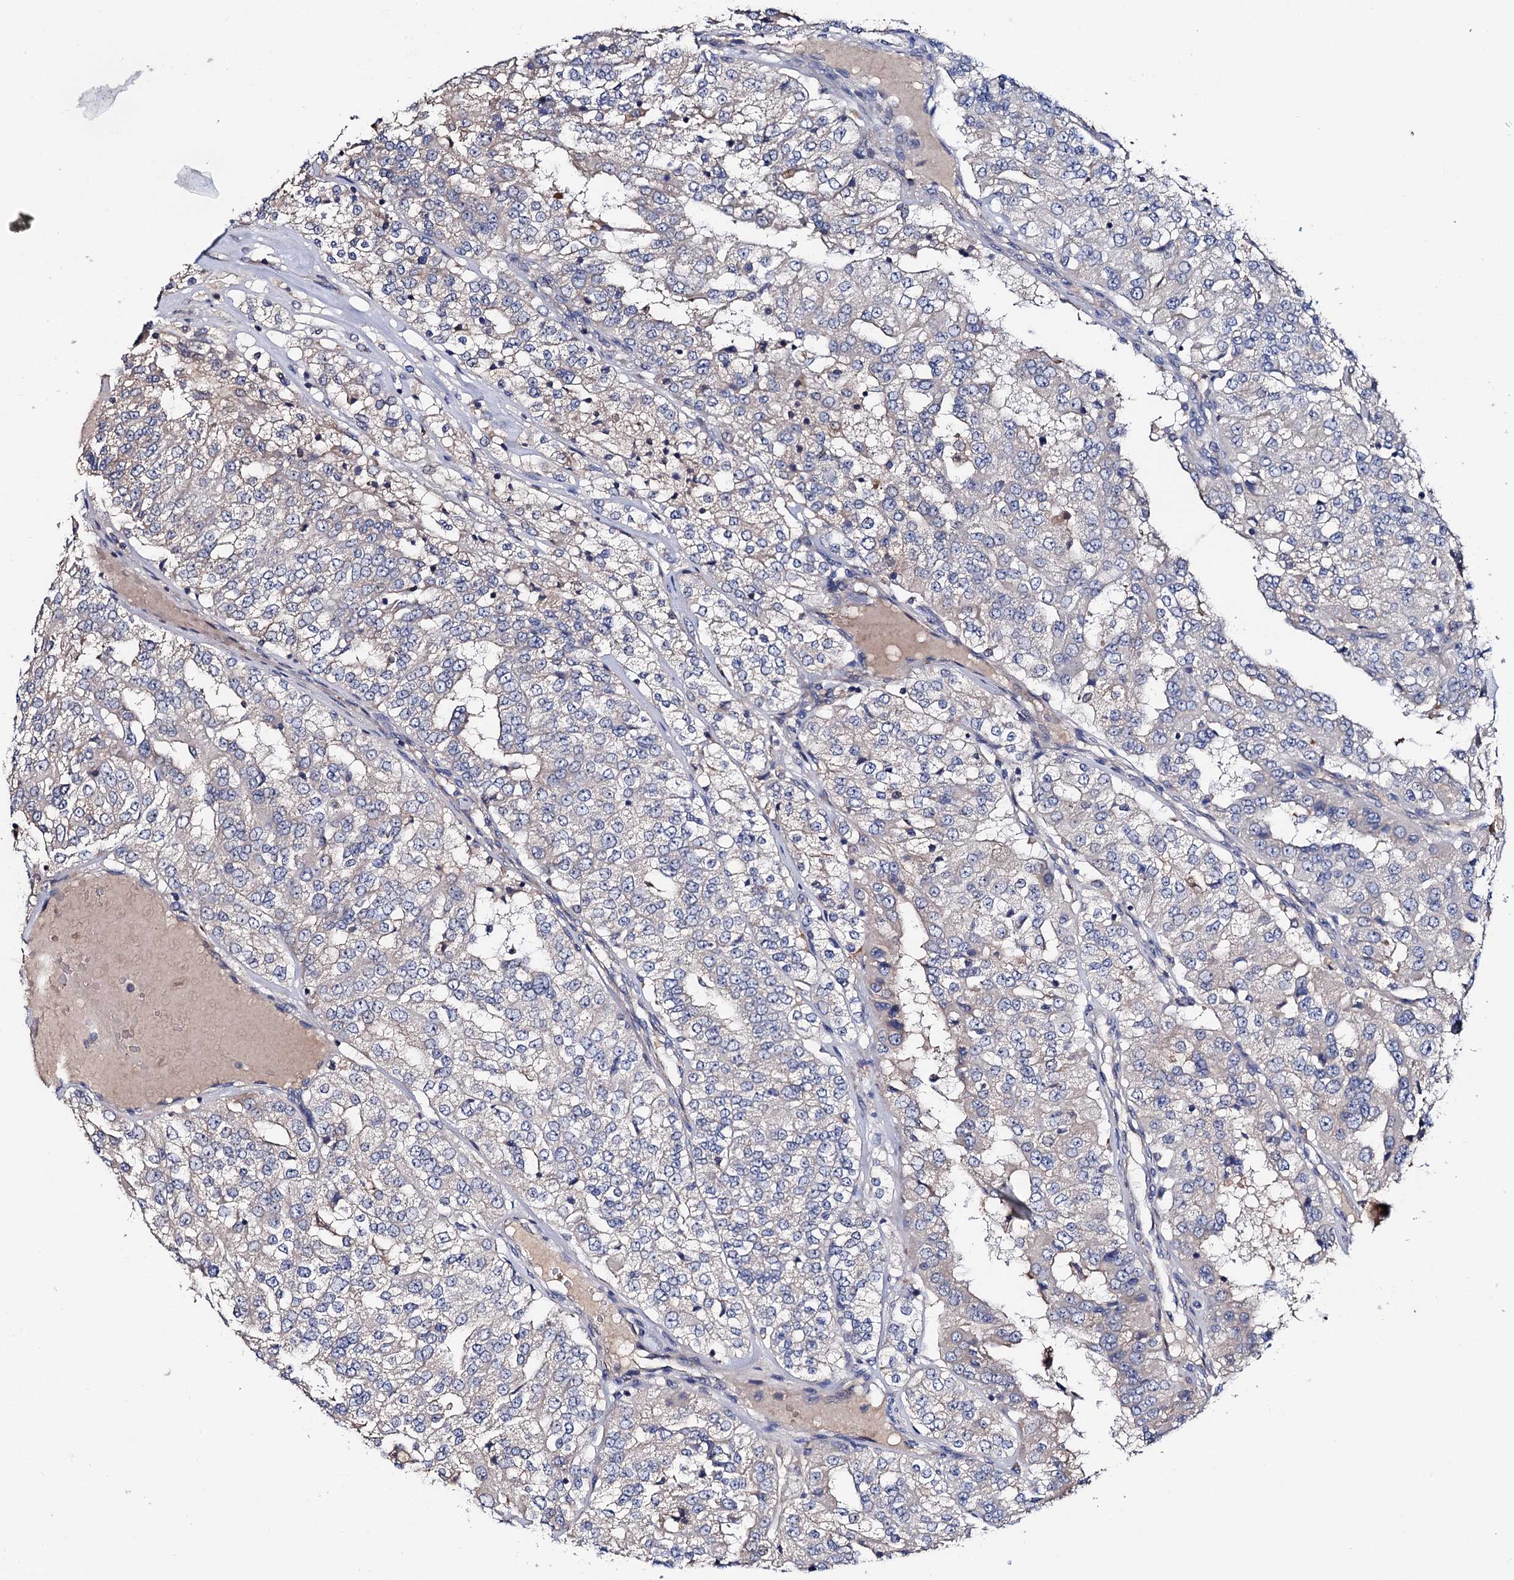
{"staining": {"intensity": "negative", "quantity": "none", "location": "none"}, "tissue": "renal cancer", "cell_type": "Tumor cells", "image_type": "cancer", "snomed": [{"axis": "morphology", "description": "Adenocarcinoma, NOS"}, {"axis": "topography", "description": "Kidney"}], "caption": "Image shows no protein expression in tumor cells of renal cancer tissue.", "gene": "TRMT112", "patient": {"sex": "female", "age": 63}}